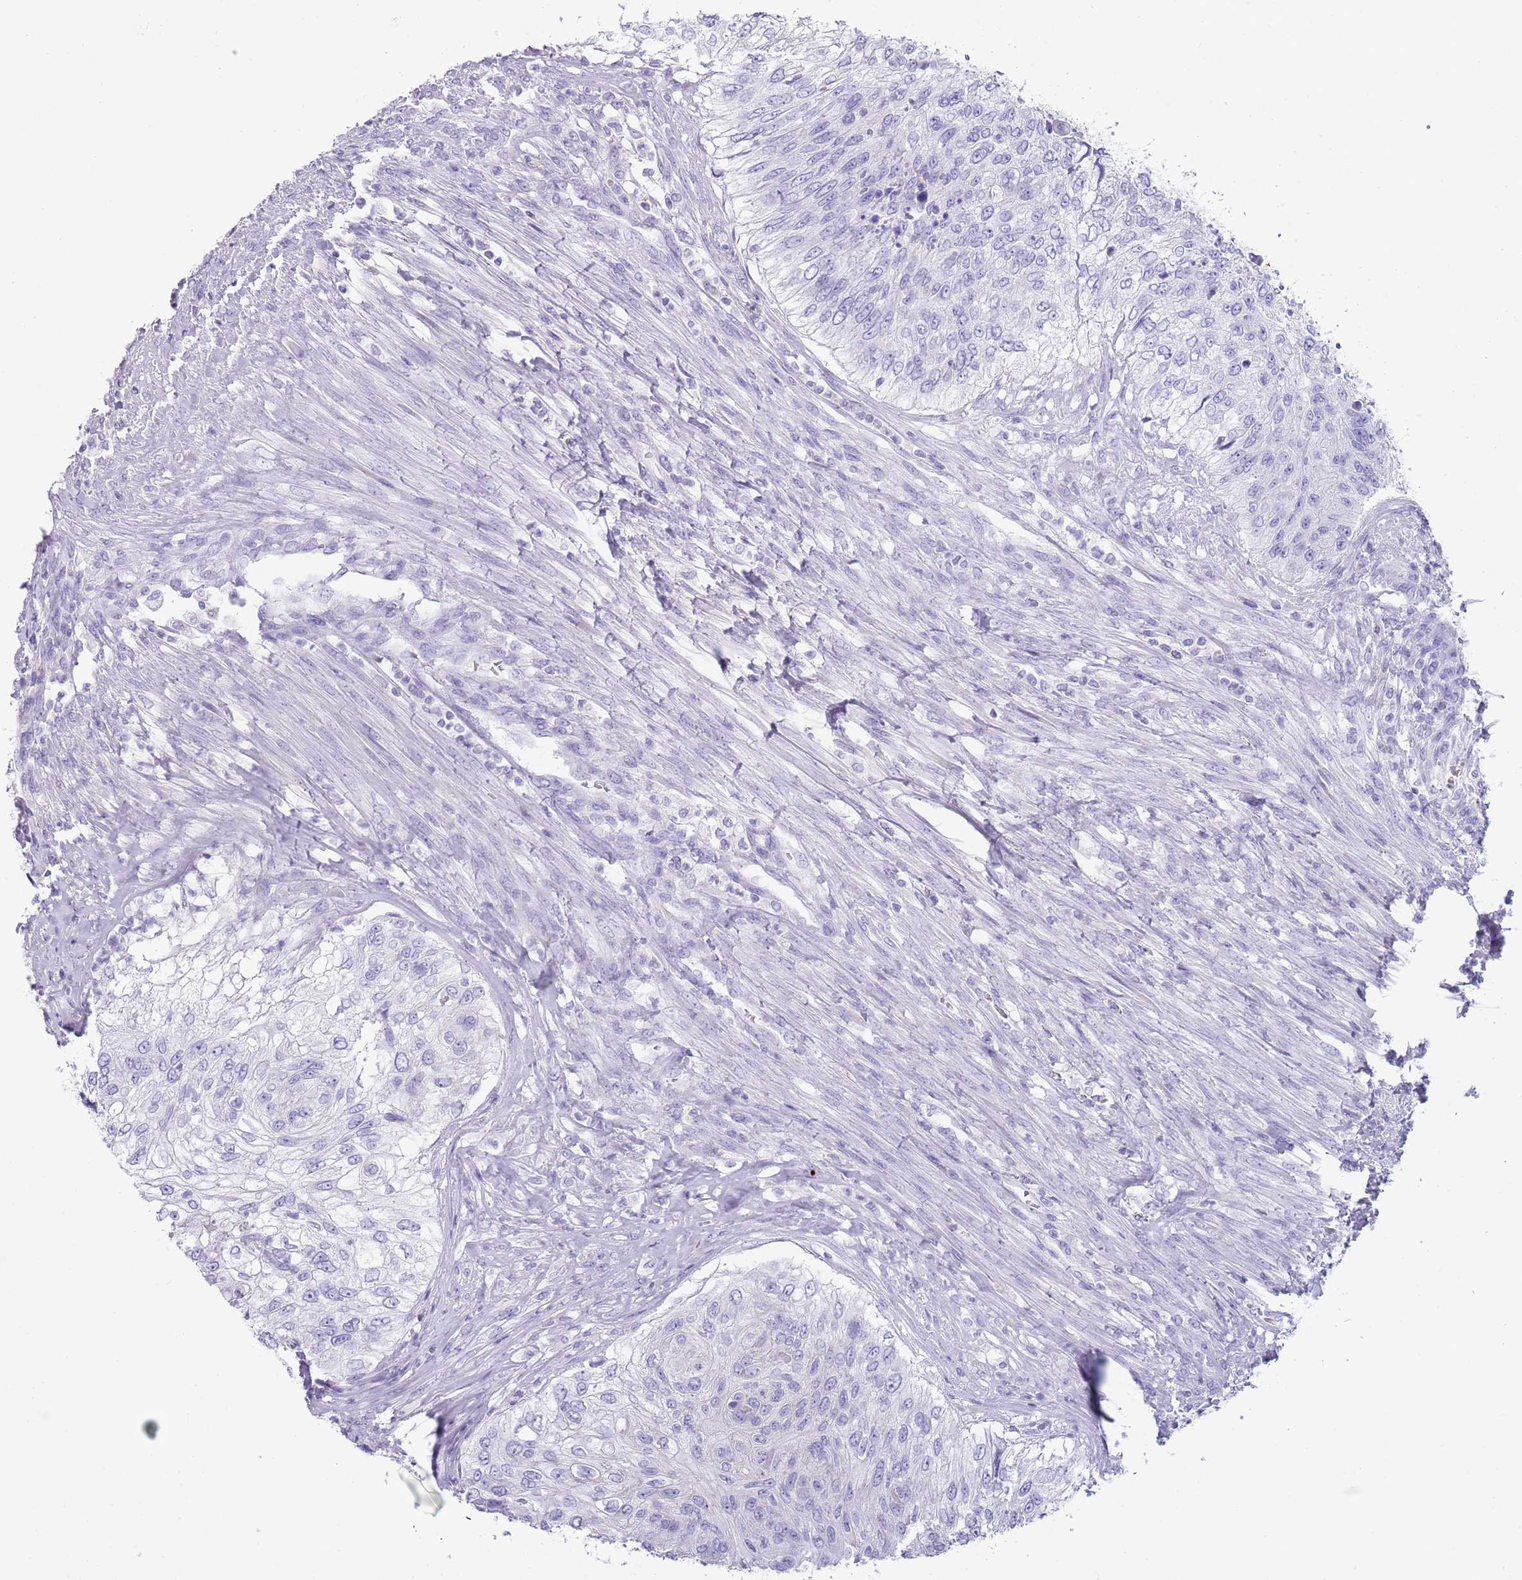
{"staining": {"intensity": "negative", "quantity": "none", "location": "none"}, "tissue": "urothelial cancer", "cell_type": "Tumor cells", "image_type": "cancer", "snomed": [{"axis": "morphology", "description": "Urothelial carcinoma, High grade"}, {"axis": "topography", "description": "Urinary bladder"}], "caption": "Photomicrograph shows no significant protein staining in tumor cells of high-grade urothelial carcinoma. The staining is performed using DAB (3,3'-diaminobenzidine) brown chromogen with nuclei counter-stained in using hematoxylin.", "gene": "NBPF20", "patient": {"sex": "female", "age": 60}}